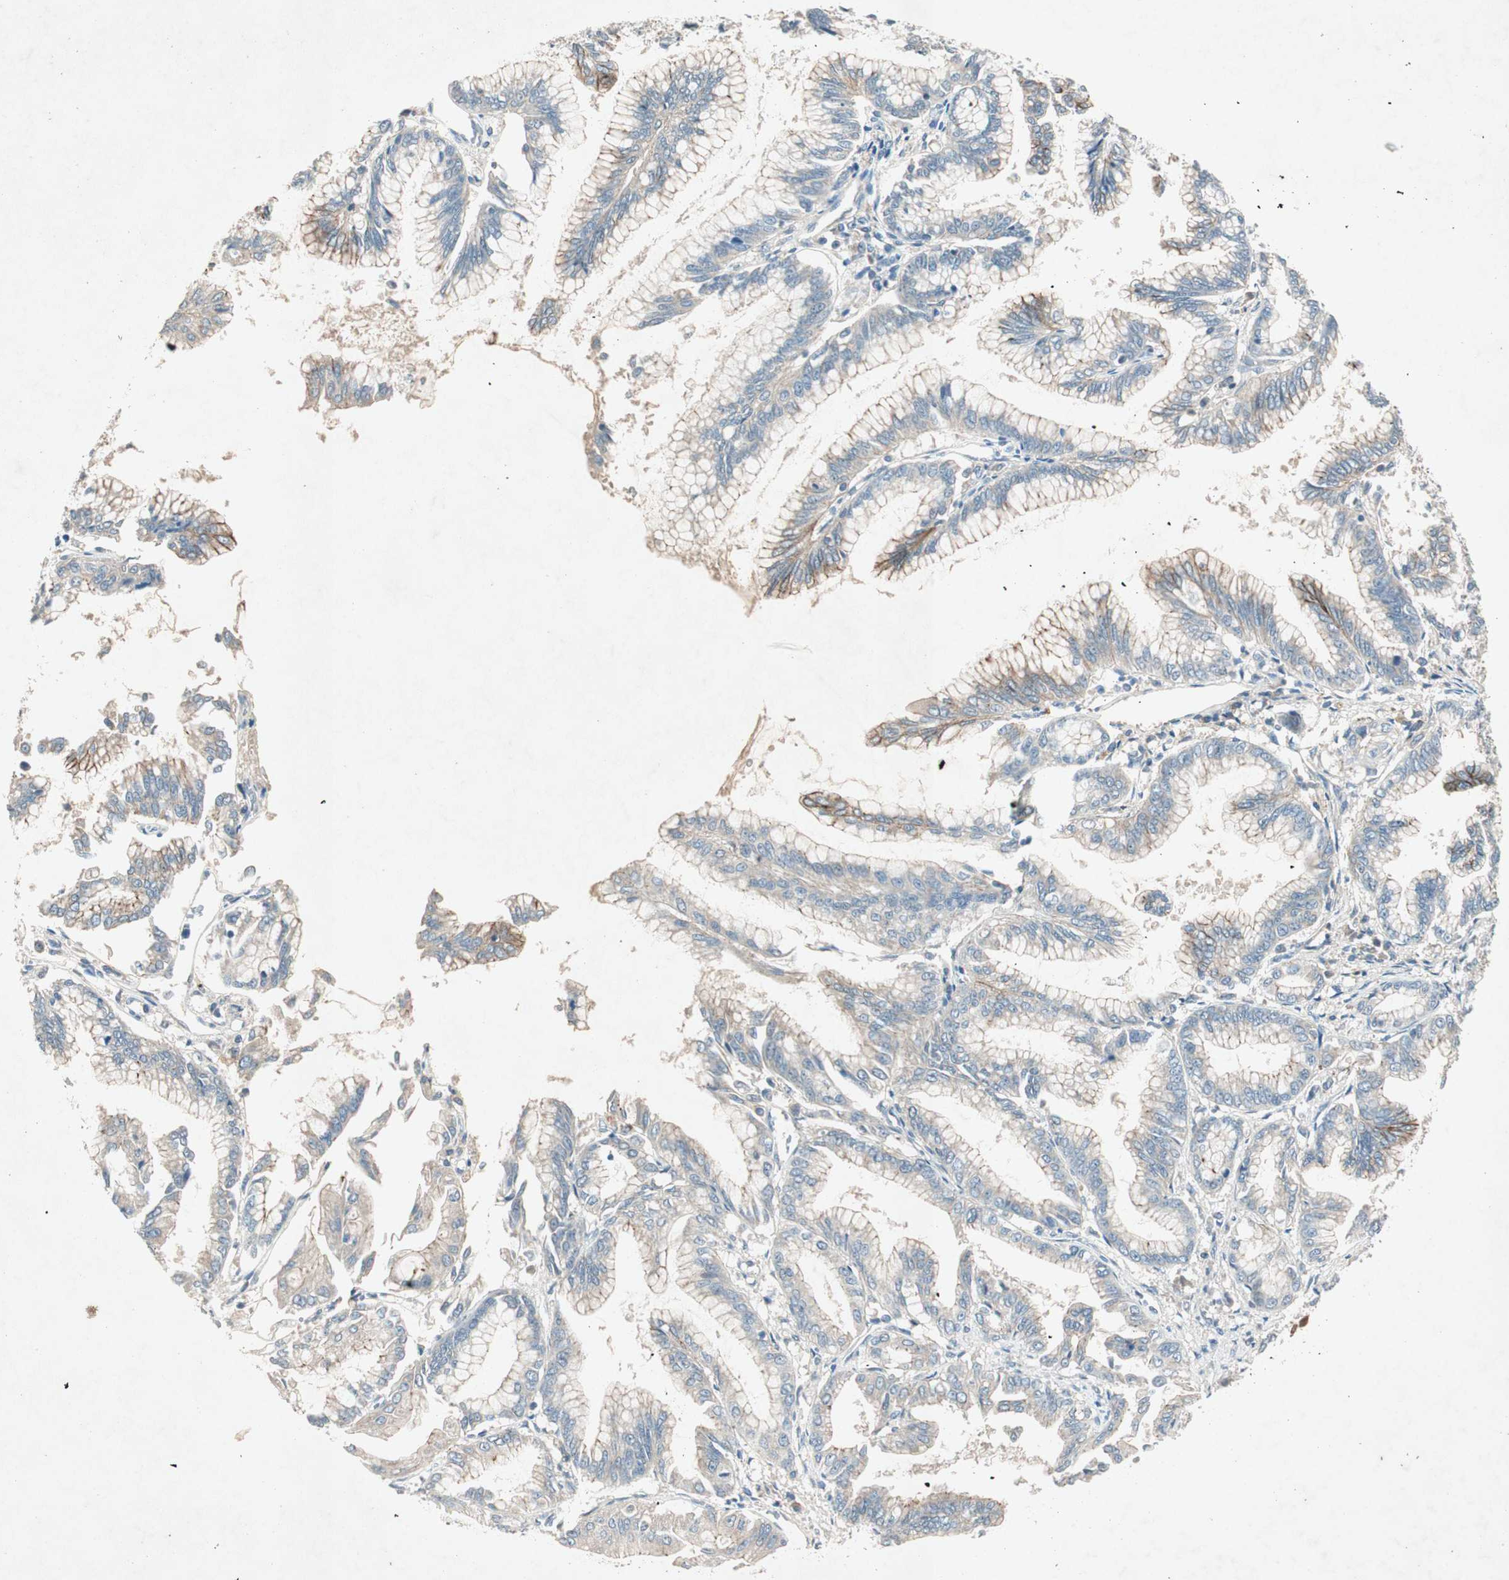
{"staining": {"intensity": "weak", "quantity": "25%-75%", "location": "cytoplasmic/membranous"}, "tissue": "pancreatic cancer", "cell_type": "Tumor cells", "image_type": "cancer", "snomed": [{"axis": "morphology", "description": "Adenocarcinoma, NOS"}, {"axis": "topography", "description": "Pancreas"}], "caption": "IHC of human pancreatic cancer (adenocarcinoma) reveals low levels of weak cytoplasmic/membranous staining in about 25%-75% of tumor cells.", "gene": "NKAIN1", "patient": {"sex": "female", "age": 64}}